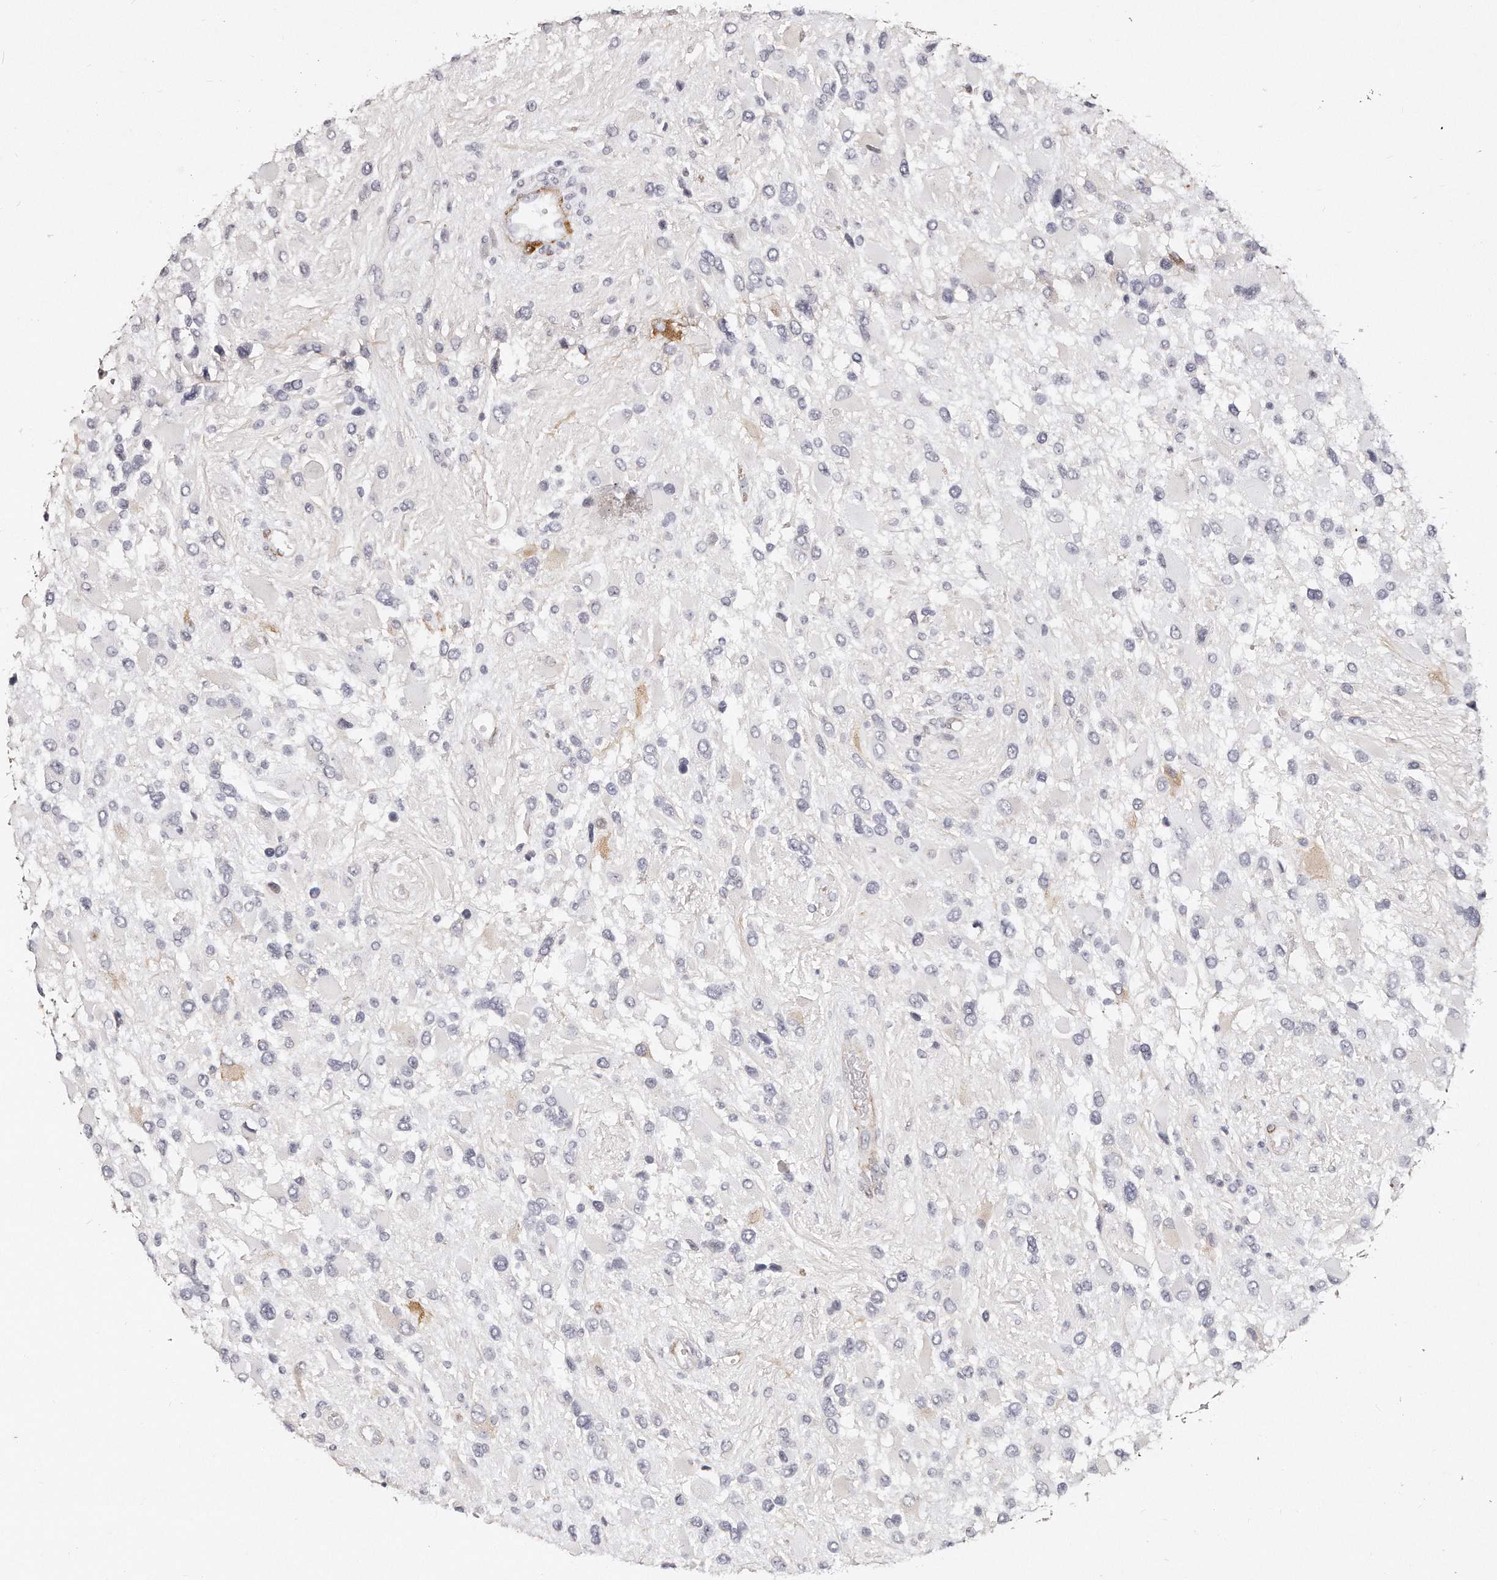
{"staining": {"intensity": "negative", "quantity": "none", "location": "none"}, "tissue": "glioma", "cell_type": "Tumor cells", "image_type": "cancer", "snomed": [{"axis": "morphology", "description": "Glioma, malignant, High grade"}, {"axis": "topography", "description": "Brain"}], "caption": "Histopathology image shows no significant protein expression in tumor cells of malignant glioma (high-grade).", "gene": "LMOD1", "patient": {"sex": "male", "age": 53}}